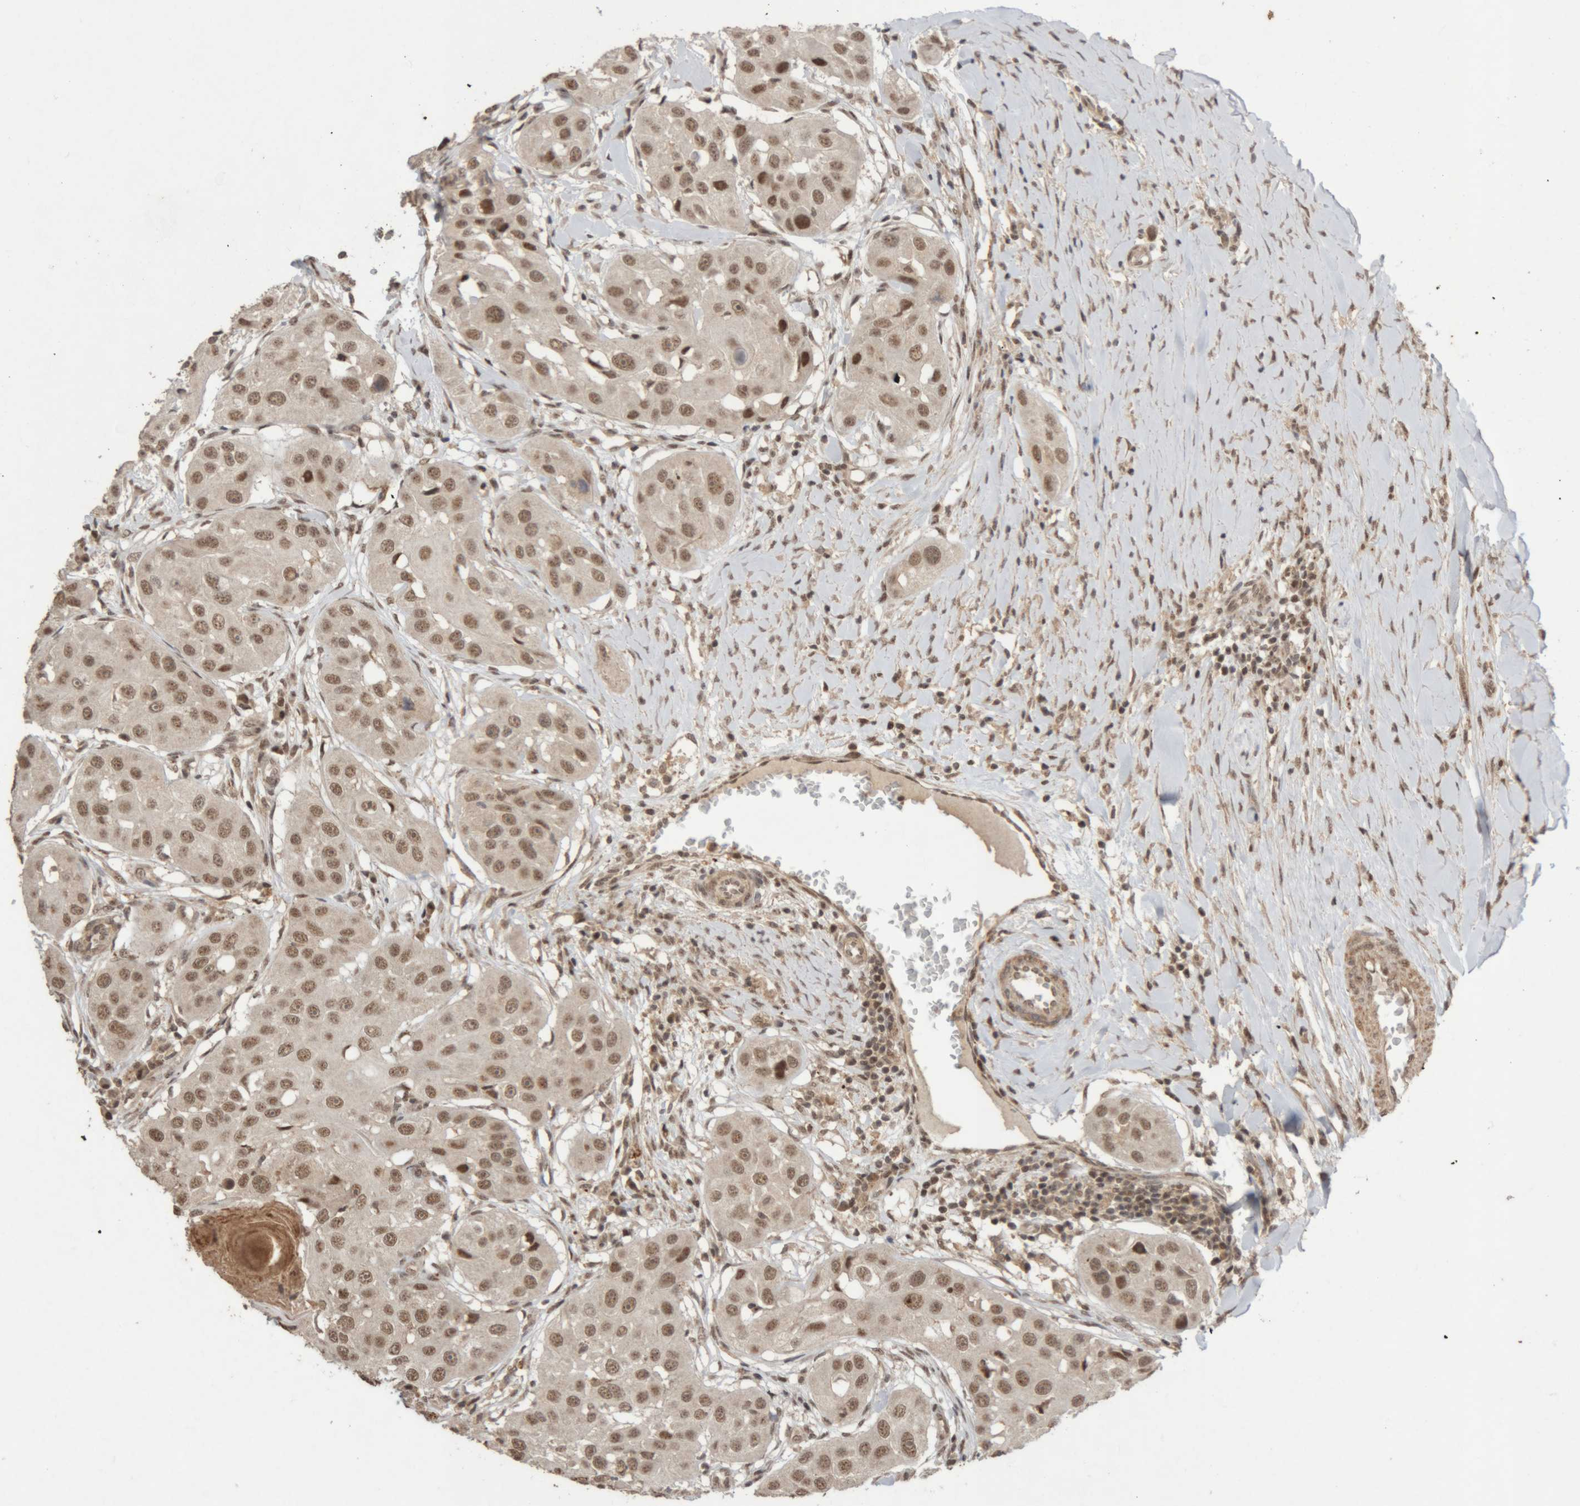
{"staining": {"intensity": "moderate", "quantity": ">75%", "location": "nuclear"}, "tissue": "head and neck cancer", "cell_type": "Tumor cells", "image_type": "cancer", "snomed": [{"axis": "morphology", "description": "Normal tissue, NOS"}, {"axis": "morphology", "description": "Squamous cell carcinoma, NOS"}, {"axis": "topography", "description": "Skeletal muscle"}, {"axis": "topography", "description": "Head-Neck"}], "caption": "High-power microscopy captured an IHC histopathology image of squamous cell carcinoma (head and neck), revealing moderate nuclear expression in approximately >75% of tumor cells.", "gene": "KEAP1", "patient": {"sex": "male", "age": 51}}